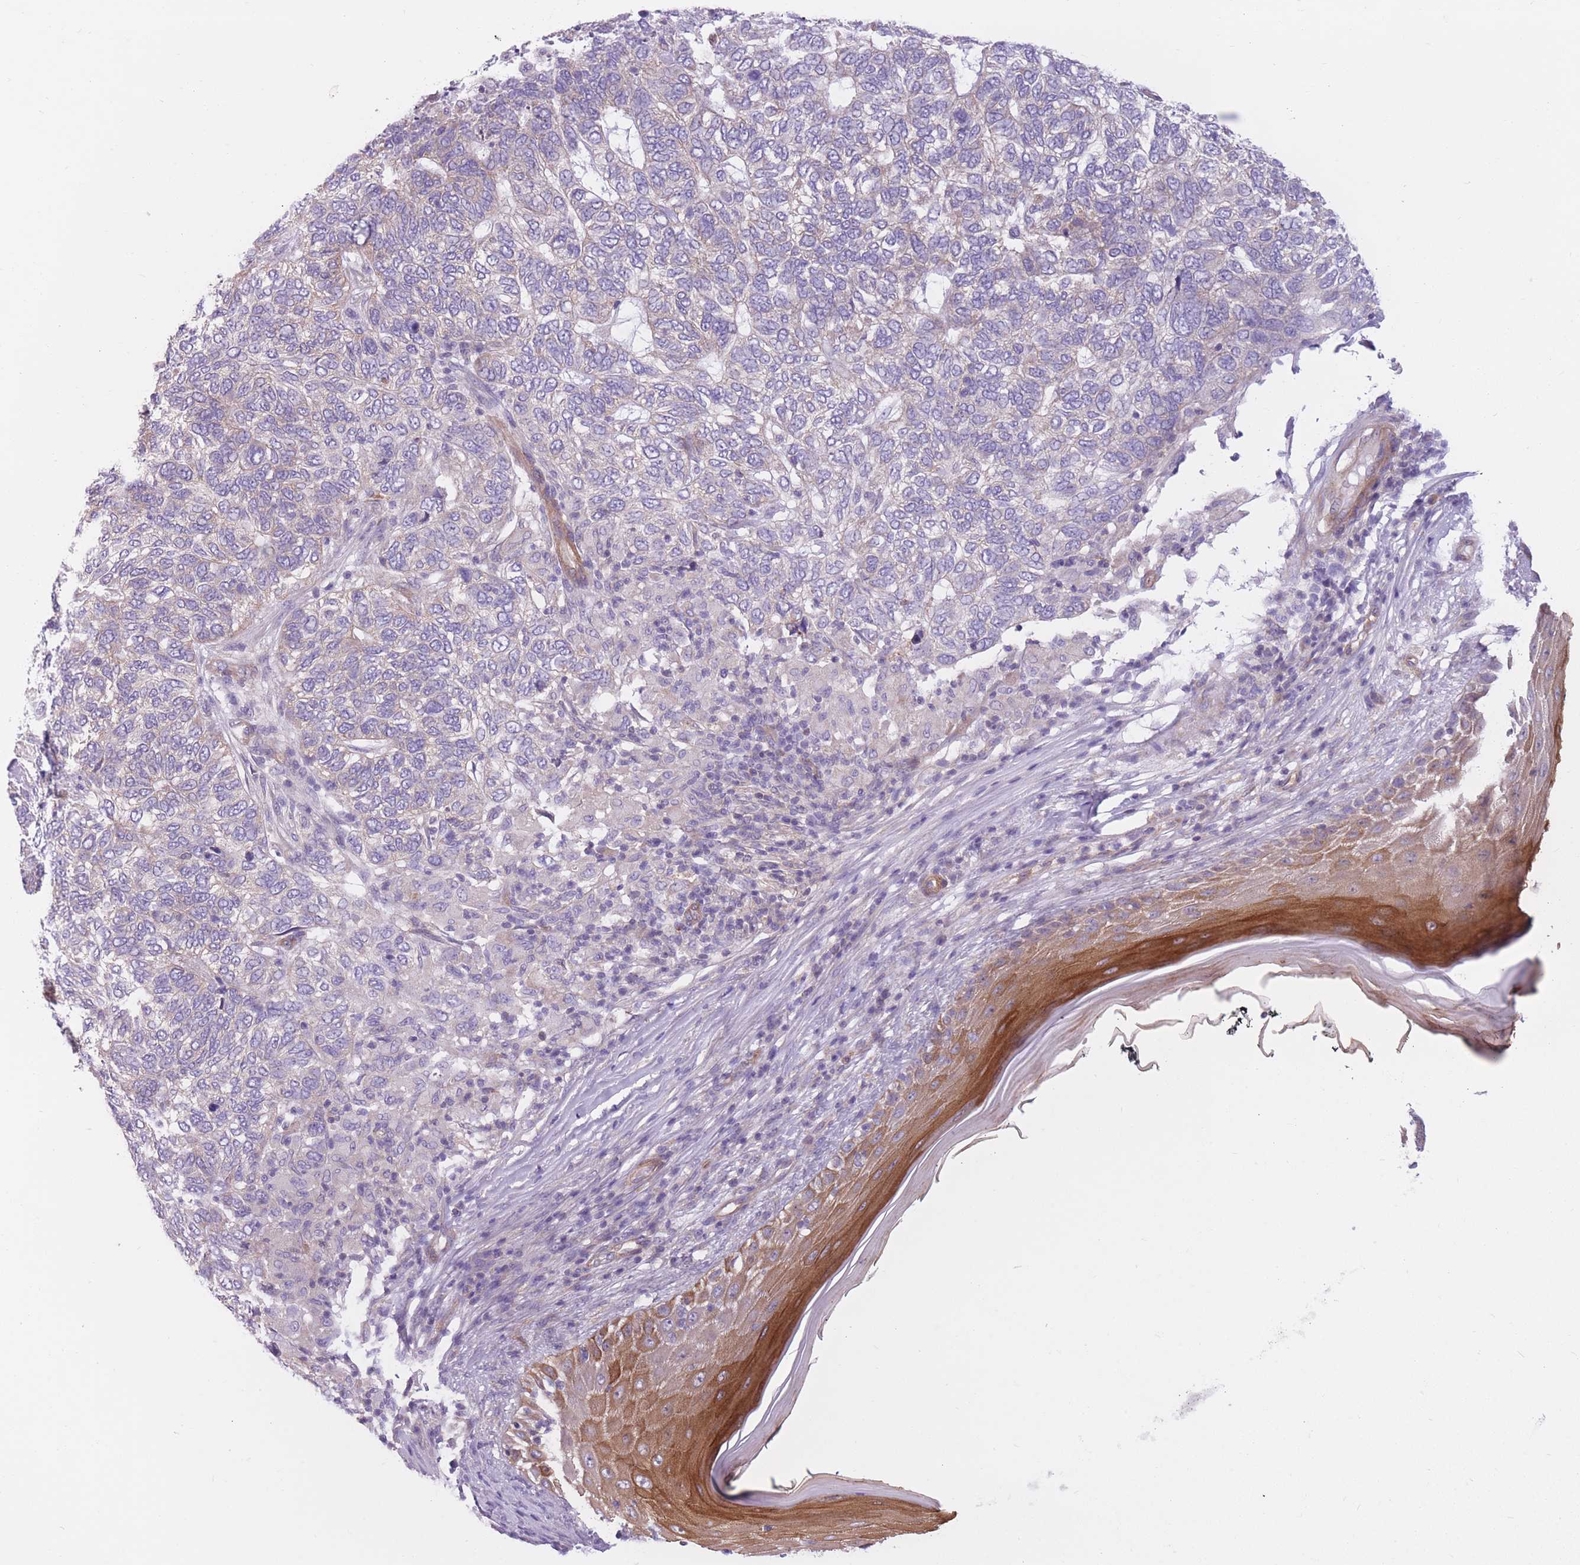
{"staining": {"intensity": "negative", "quantity": "none", "location": "none"}, "tissue": "skin cancer", "cell_type": "Tumor cells", "image_type": "cancer", "snomed": [{"axis": "morphology", "description": "Basal cell carcinoma"}, {"axis": "topography", "description": "Skin"}], "caption": "The histopathology image exhibits no significant positivity in tumor cells of skin cancer (basal cell carcinoma). (DAB immunohistochemistry visualized using brightfield microscopy, high magnification).", "gene": "SERPINB3", "patient": {"sex": "female", "age": 65}}